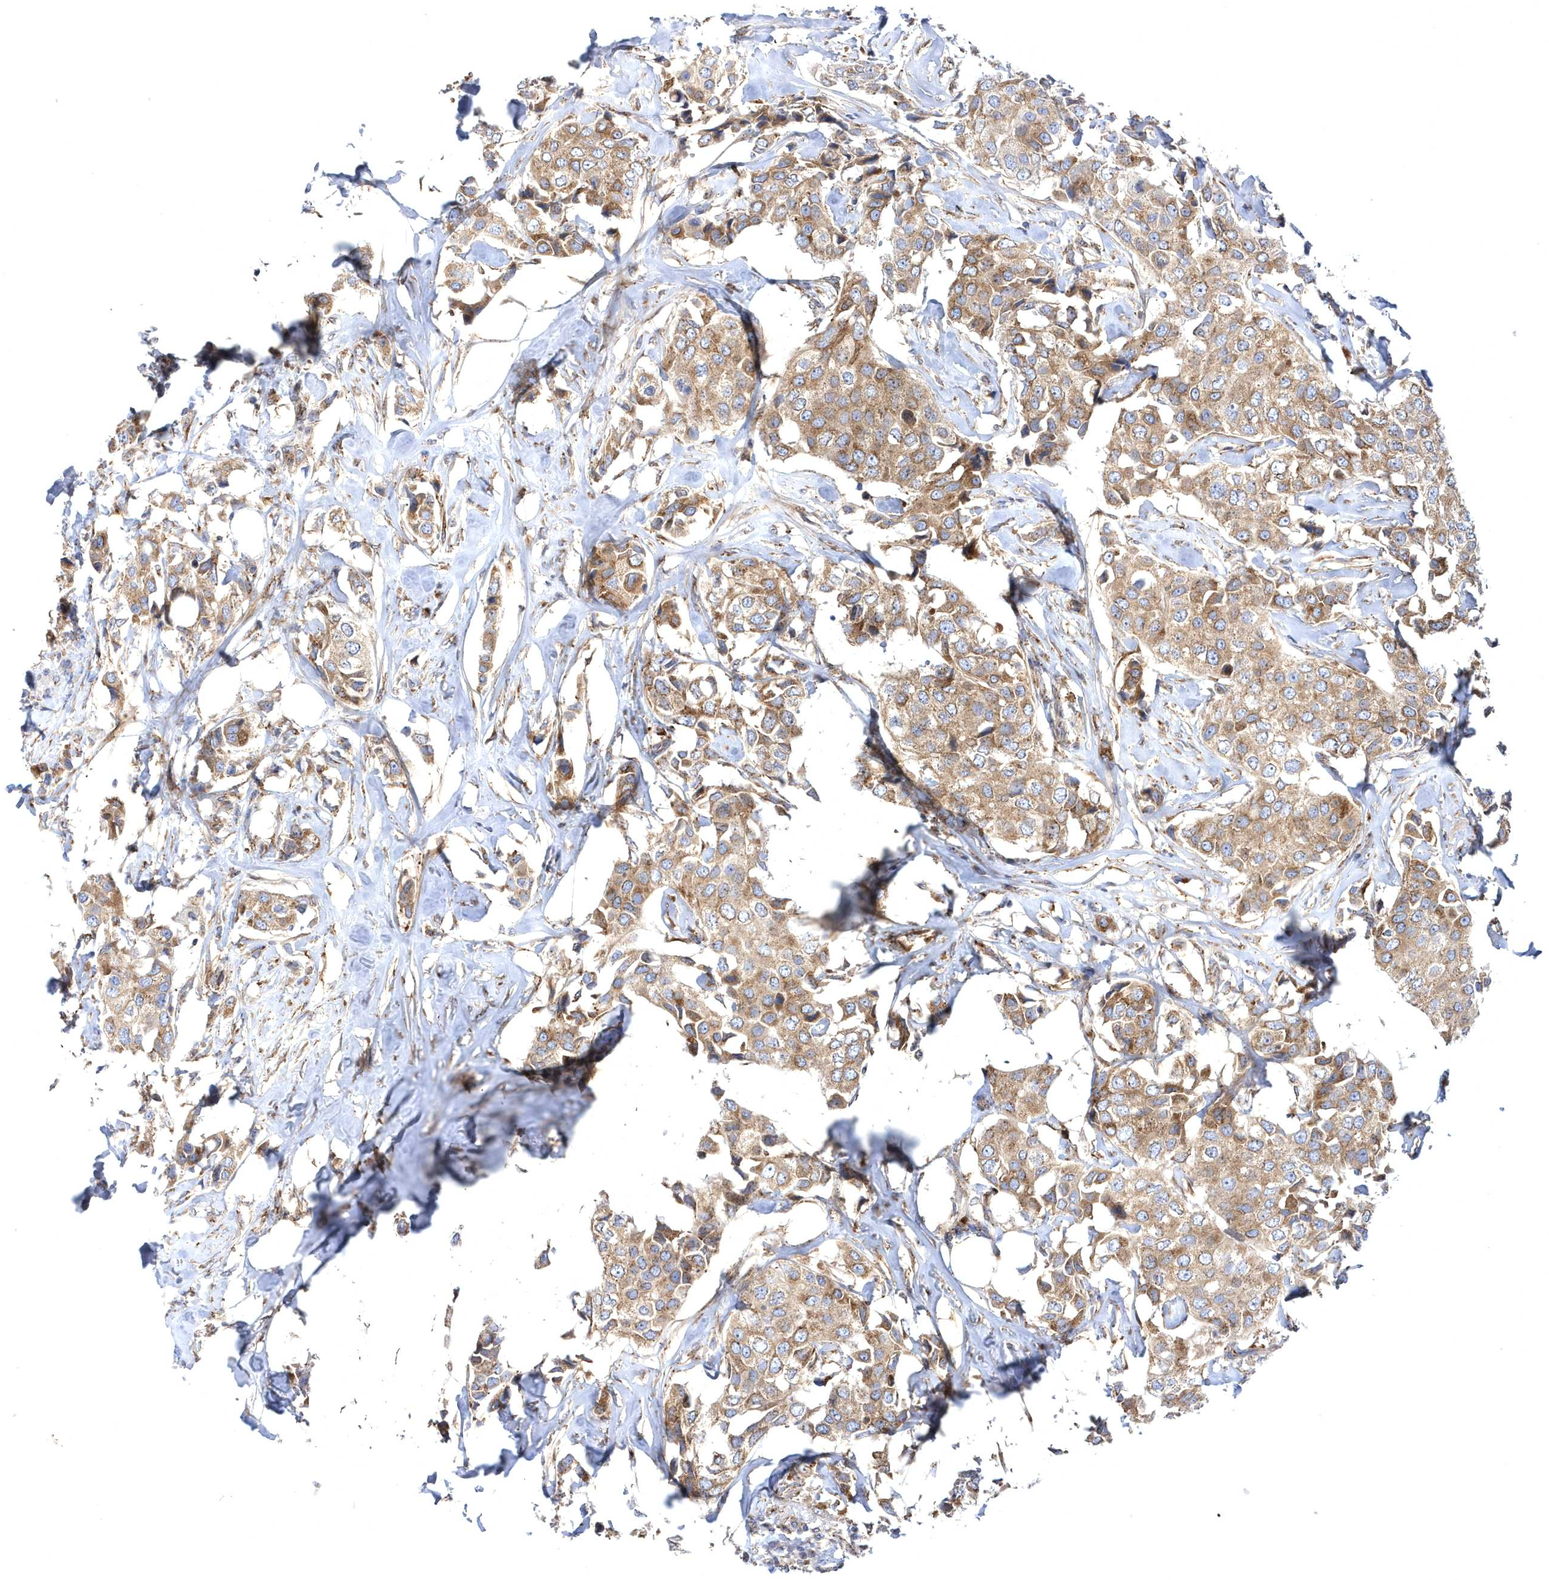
{"staining": {"intensity": "moderate", "quantity": ">75%", "location": "cytoplasmic/membranous"}, "tissue": "breast cancer", "cell_type": "Tumor cells", "image_type": "cancer", "snomed": [{"axis": "morphology", "description": "Duct carcinoma"}, {"axis": "topography", "description": "Breast"}], "caption": "Immunohistochemistry (IHC) micrograph of breast cancer (intraductal carcinoma) stained for a protein (brown), which exhibits medium levels of moderate cytoplasmic/membranous staining in about >75% of tumor cells.", "gene": "COPB2", "patient": {"sex": "female", "age": 80}}